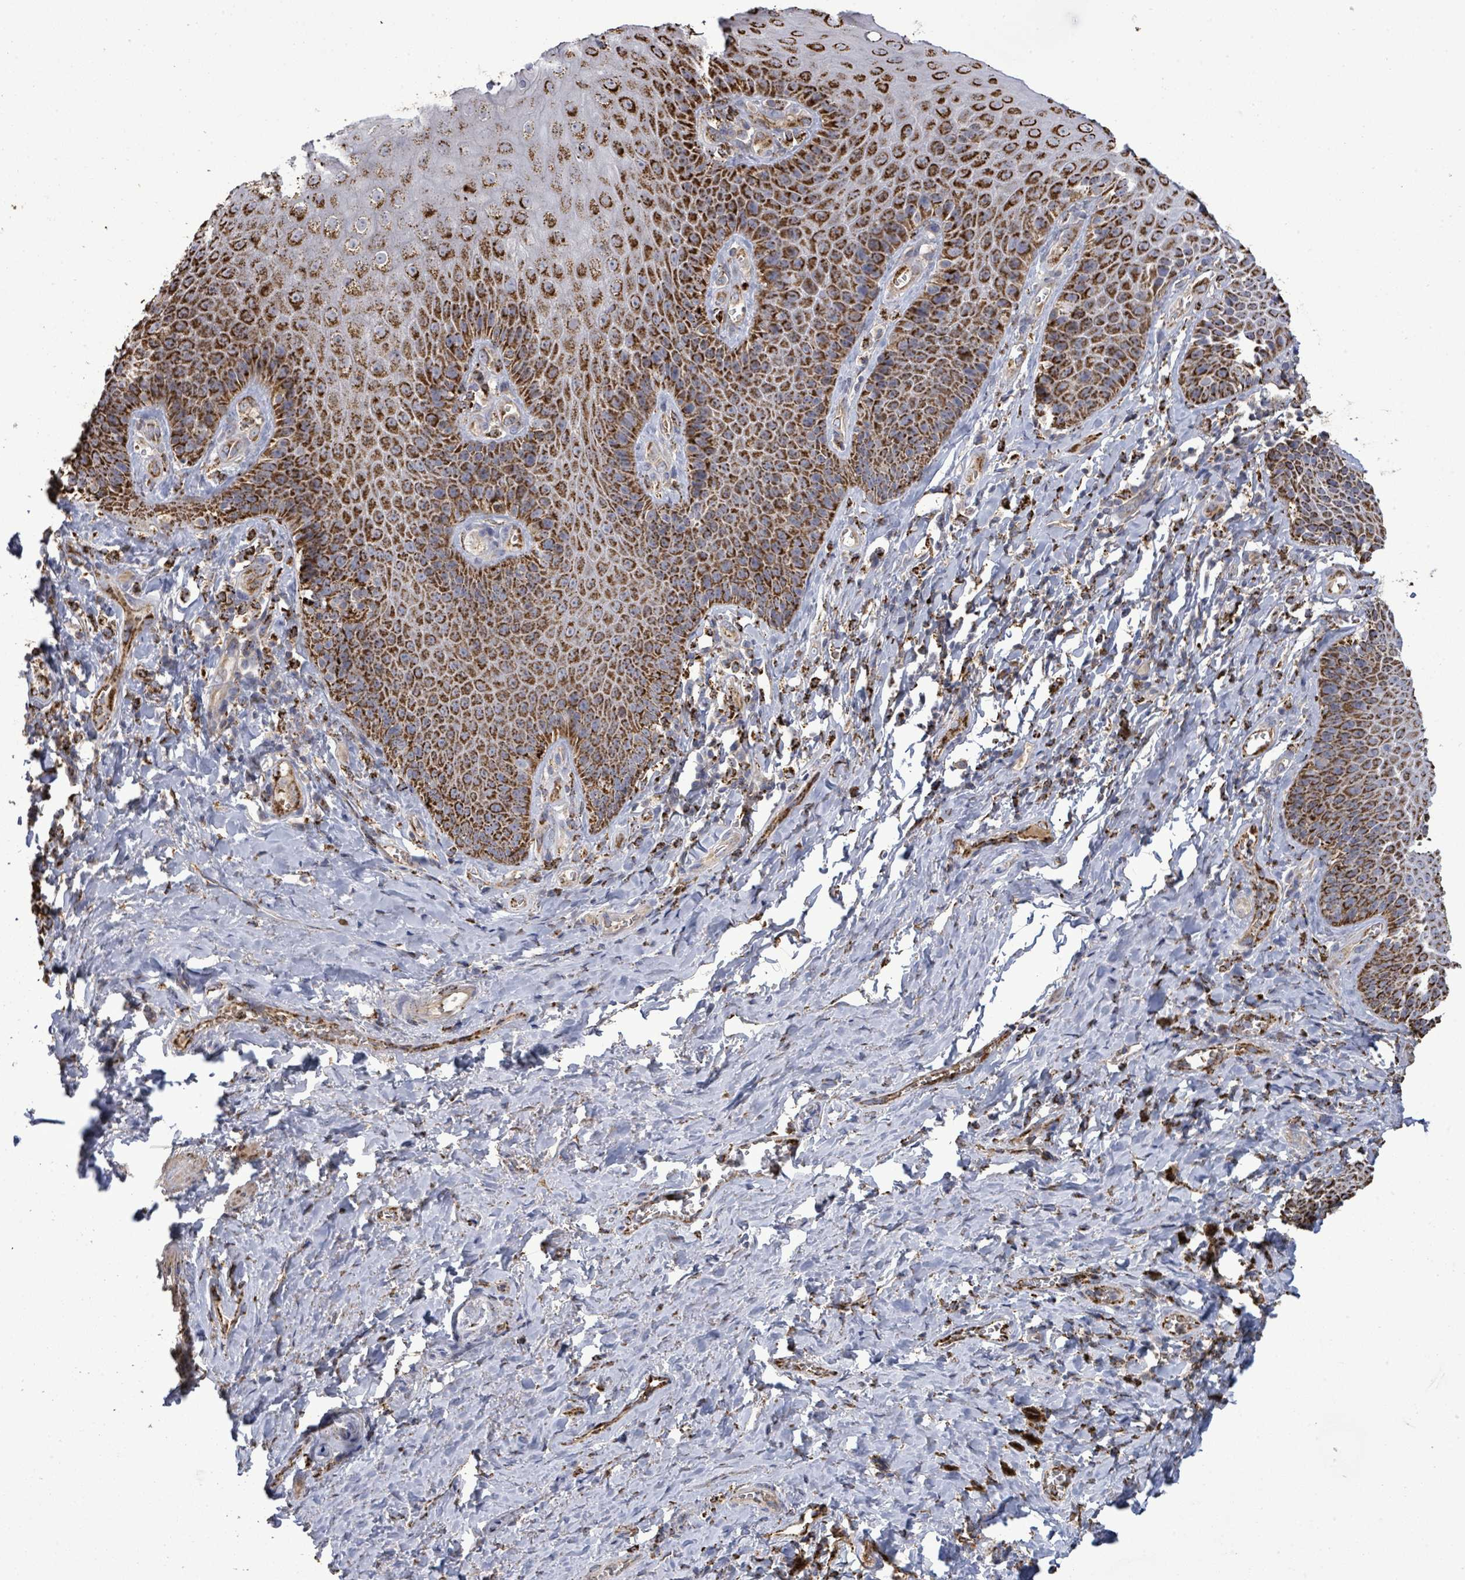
{"staining": {"intensity": "strong", "quantity": ">75%", "location": "cytoplasmic/membranous"}, "tissue": "skin", "cell_type": "Epidermal cells", "image_type": "normal", "snomed": [{"axis": "morphology", "description": "Normal tissue, NOS"}, {"axis": "topography", "description": "Anal"}, {"axis": "topography", "description": "Peripheral nerve tissue"}], "caption": "This histopathology image exhibits normal skin stained with IHC to label a protein in brown. The cytoplasmic/membranous of epidermal cells show strong positivity for the protein. Nuclei are counter-stained blue.", "gene": "MTMR12", "patient": {"sex": "male", "age": 53}}